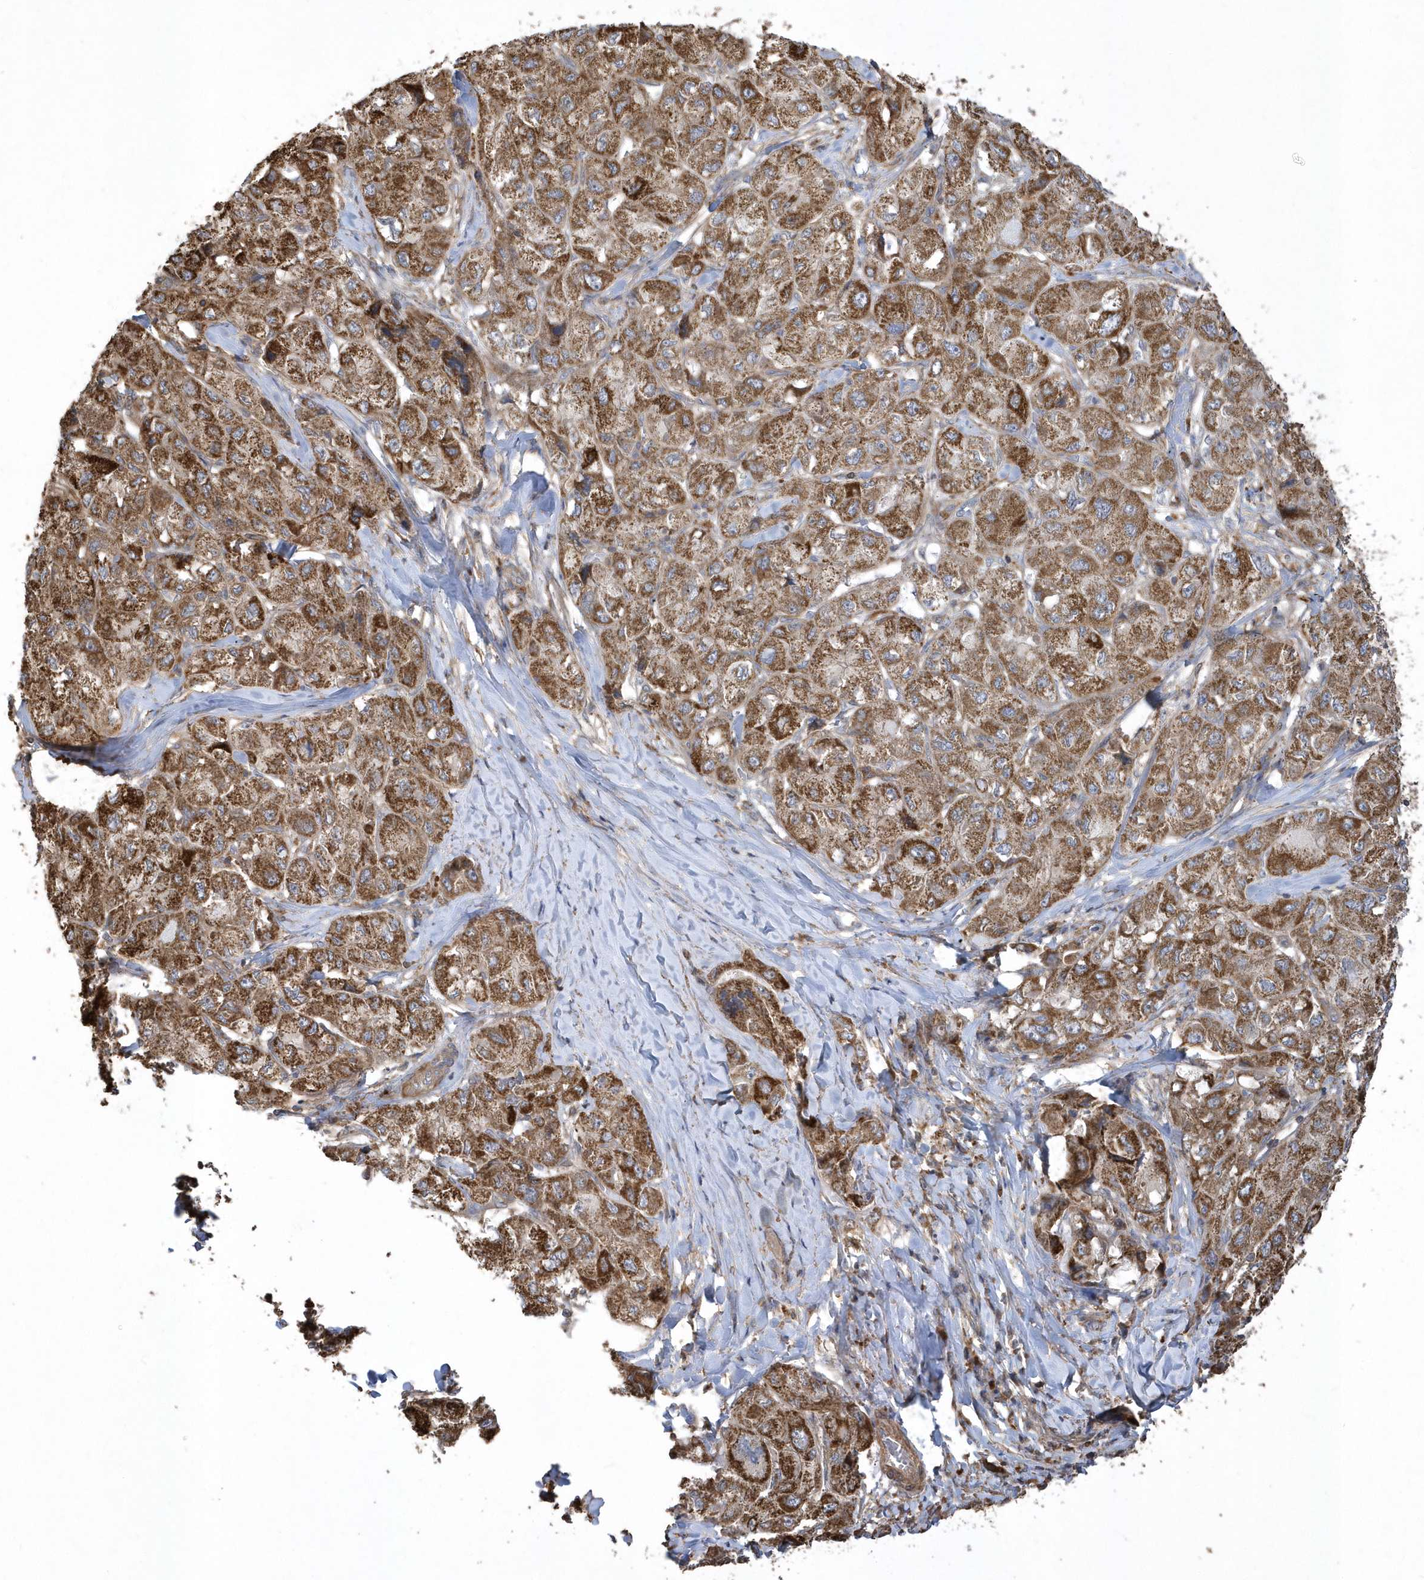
{"staining": {"intensity": "strong", "quantity": "25%-75%", "location": "cytoplasmic/membranous"}, "tissue": "liver cancer", "cell_type": "Tumor cells", "image_type": "cancer", "snomed": [{"axis": "morphology", "description": "Carcinoma, Hepatocellular, NOS"}, {"axis": "topography", "description": "Liver"}], "caption": "The image exhibits staining of liver cancer (hepatocellular carcinoma), revealing strong cytoplasmic/membranous protein expression (brown color) within tumor cells. (Brightfield microscopy of DAB IHC at high magnification).", "gene": "SENP8", "patient": {"sex": "male", "age": 80}}